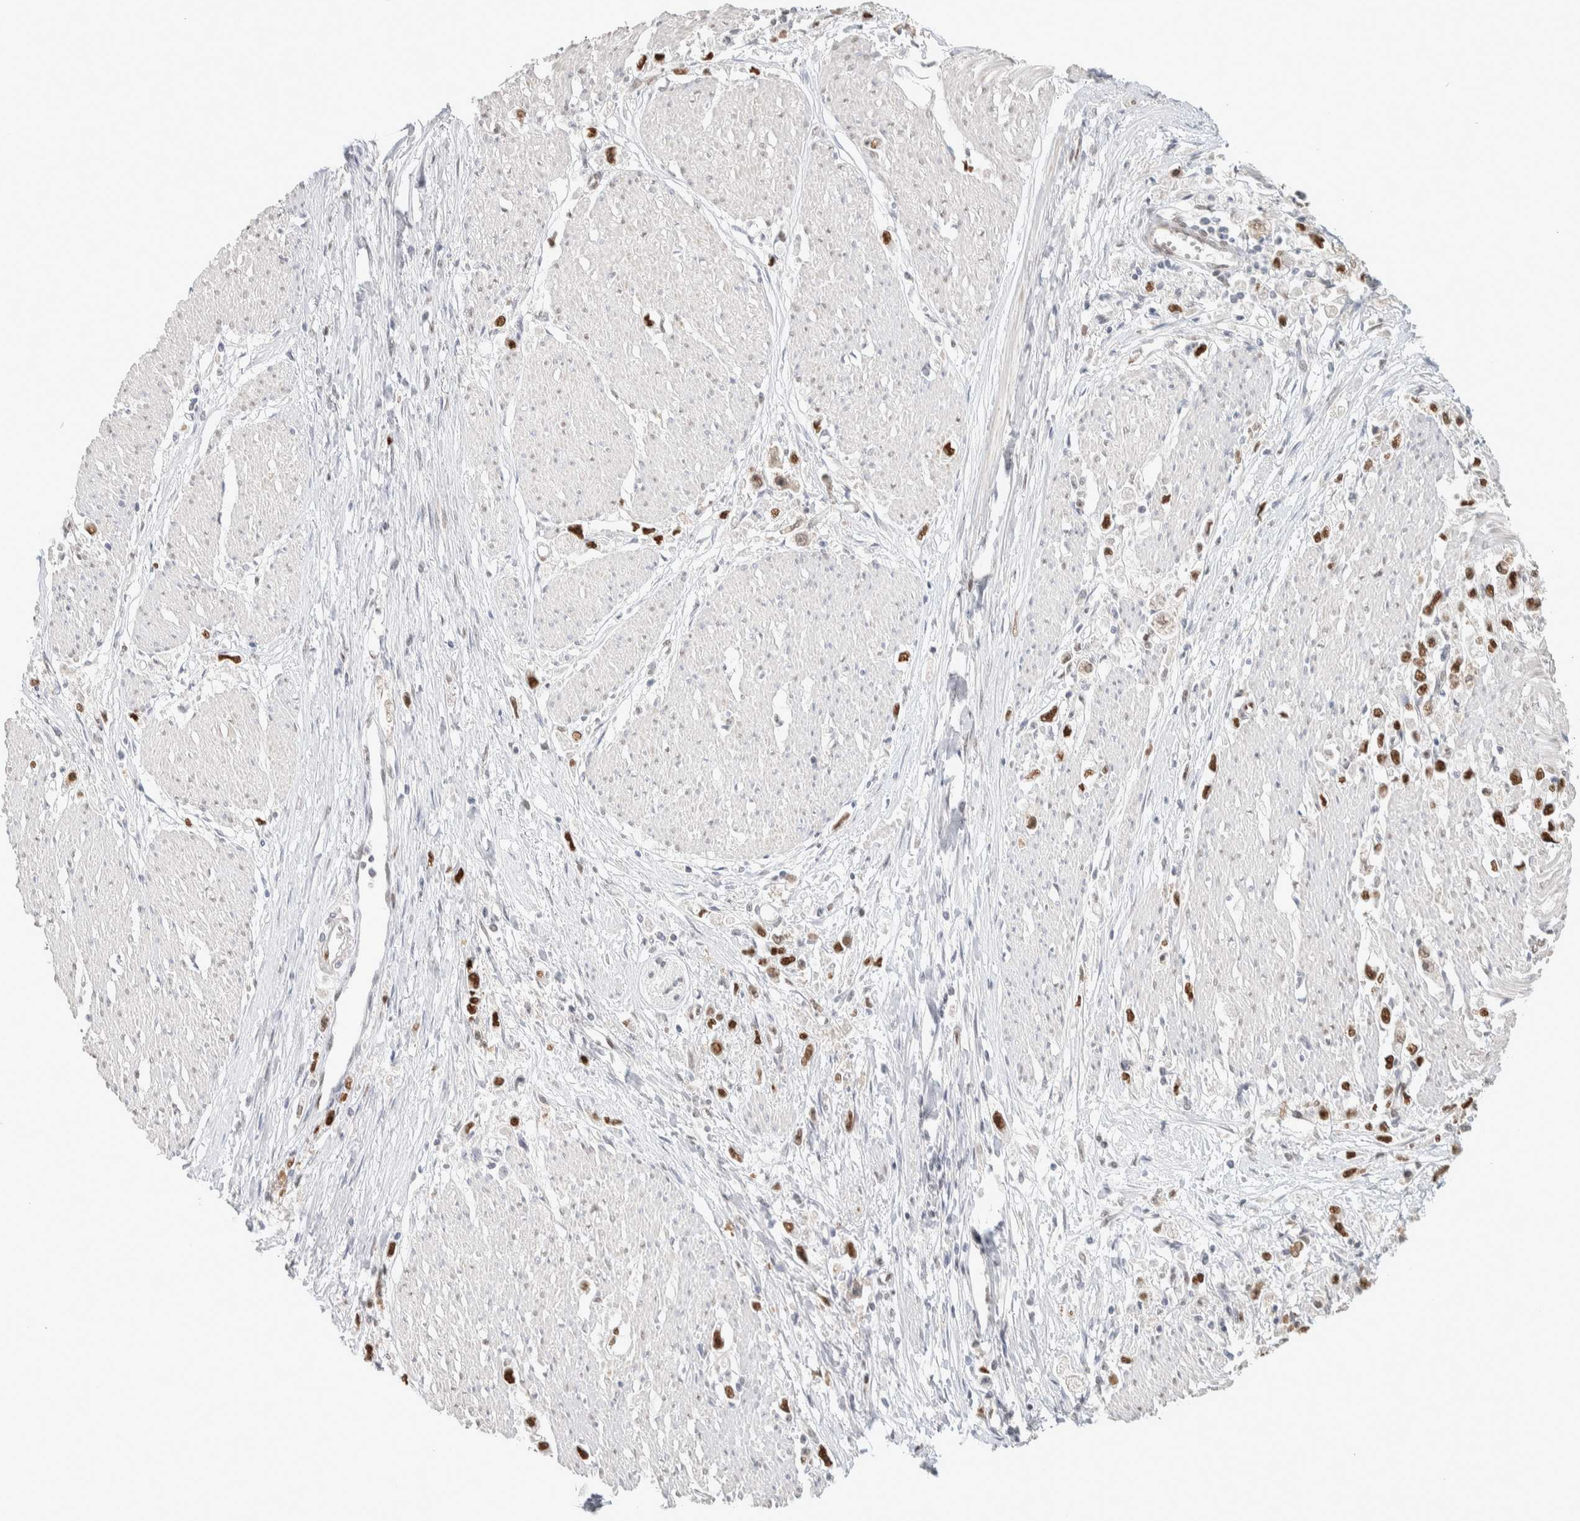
{"staining": {"intensity": "moderate", "quantity": ">75%", "location": "nuclear"}, "tissue": "stomach cancer", "cell_type": "Tumor cells", "image_type": "cancer", "snomed": [{"axis": "morphology", "description": "Adenocarcinoma, NOS"}, {"axis": "topography", "description": "Stomach"}], "caption": "Immunohistochemistry (IHC) staining of stomach cancer, which exhibits medium levels of moderate nuclear positivity in approximately >75% of tumor cells indicating moderate nuclear protein positivity. The staining was performed using DAB (3,3'-diaminobenzidine) (brown) for protein detection and nuclei were counterstained in hematoxylin (blue).", "gene": "PUS7", "patient": {"sex": "female", "age": 59}}